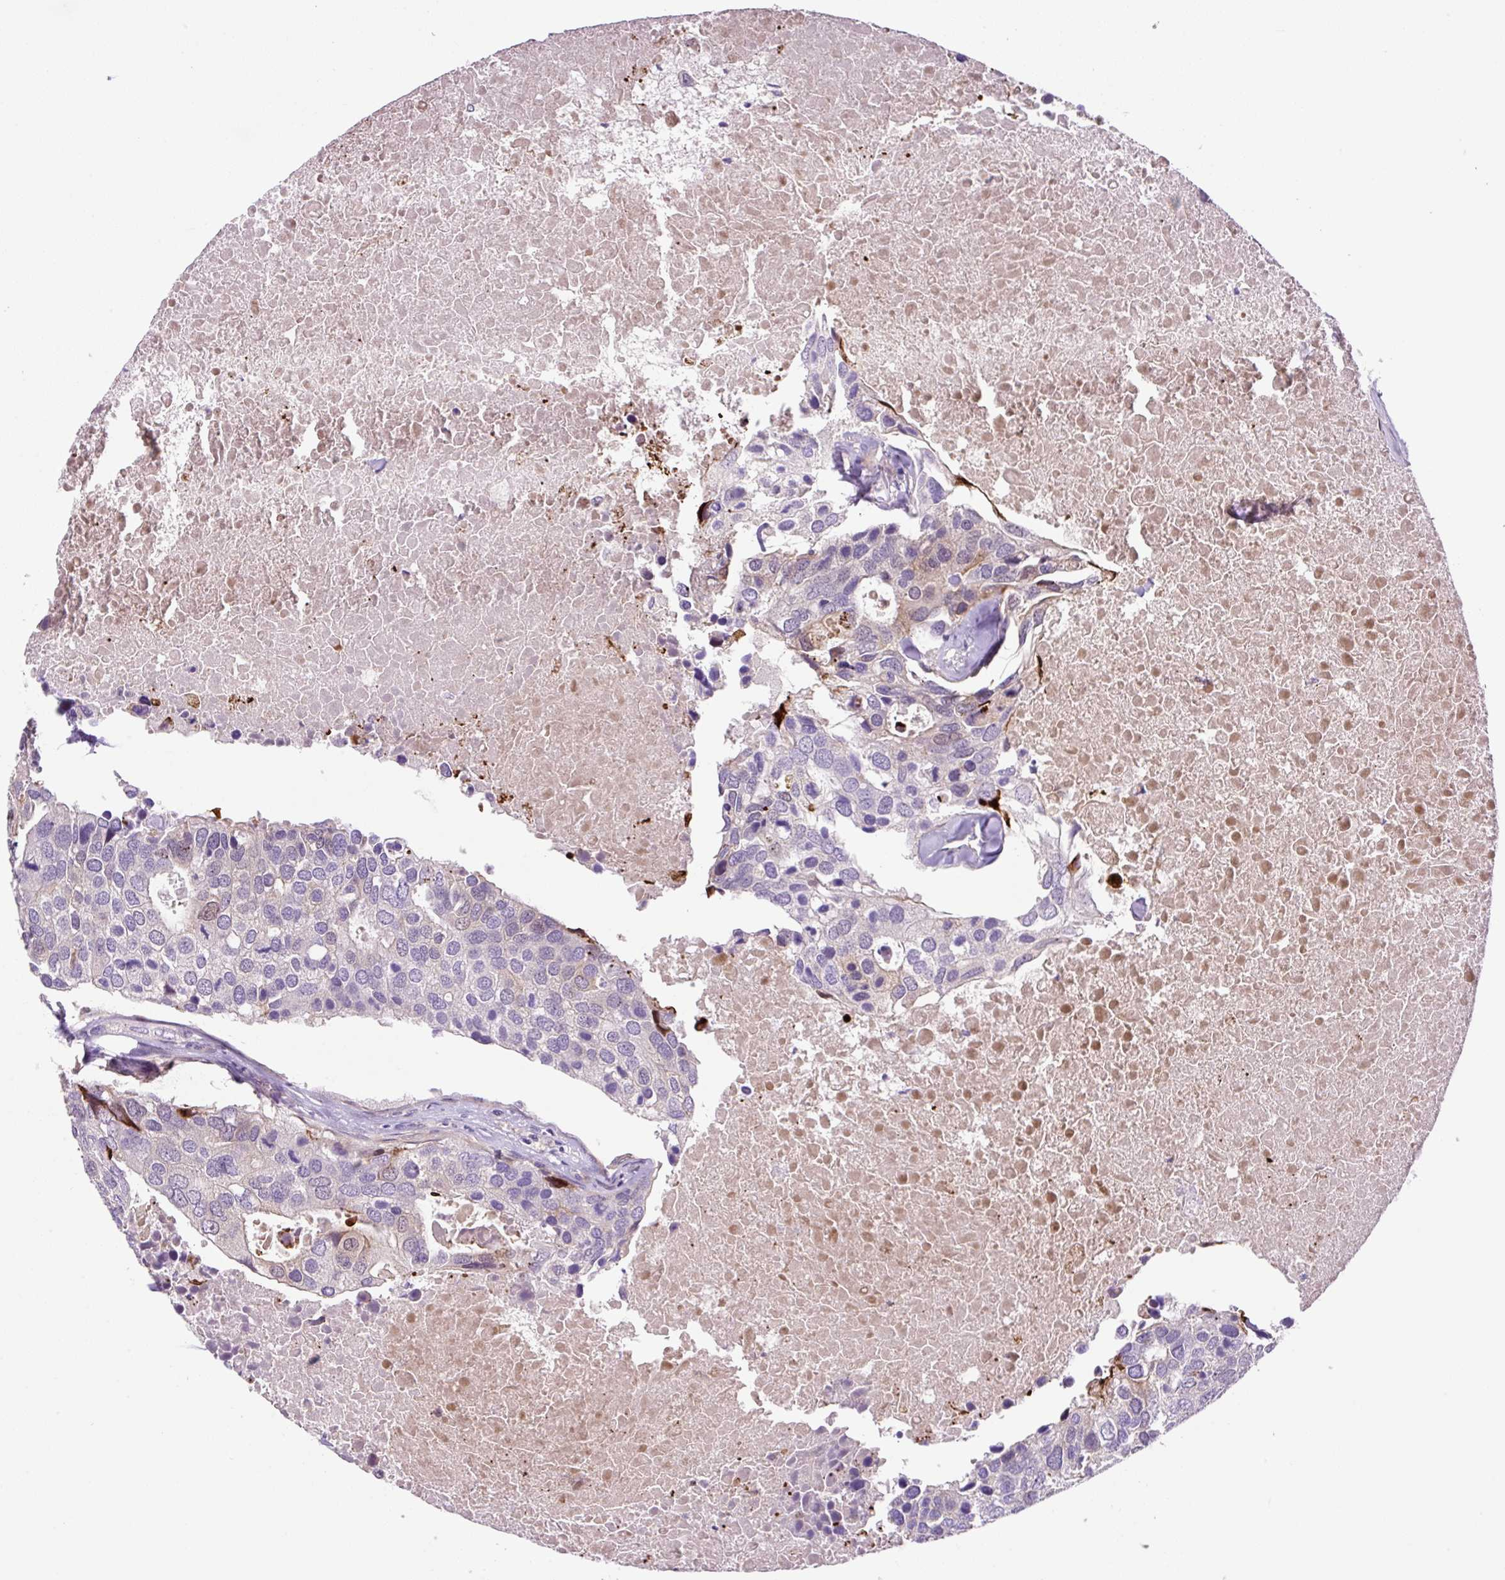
{"staining": {"intensity": "strong", "quantity": "<25%", "location": "cytoplasmic/membranous"}, "tissue": "breast cancer", "cell_type": "Tumor cells", "image_type": "cancer", "snomed": [{"axis": "morphology", "description": "Duct carcinoma"}, {"axis": "topography", "description": "Breast"}], "caption": "This is an image of immunohistochemistry staining of breast cancer, which shows strong expression in the cytoplasmic/membranous of tumor cells.", "gene": "OGDHL", "patient": {"sex": "female", "age": 83}}